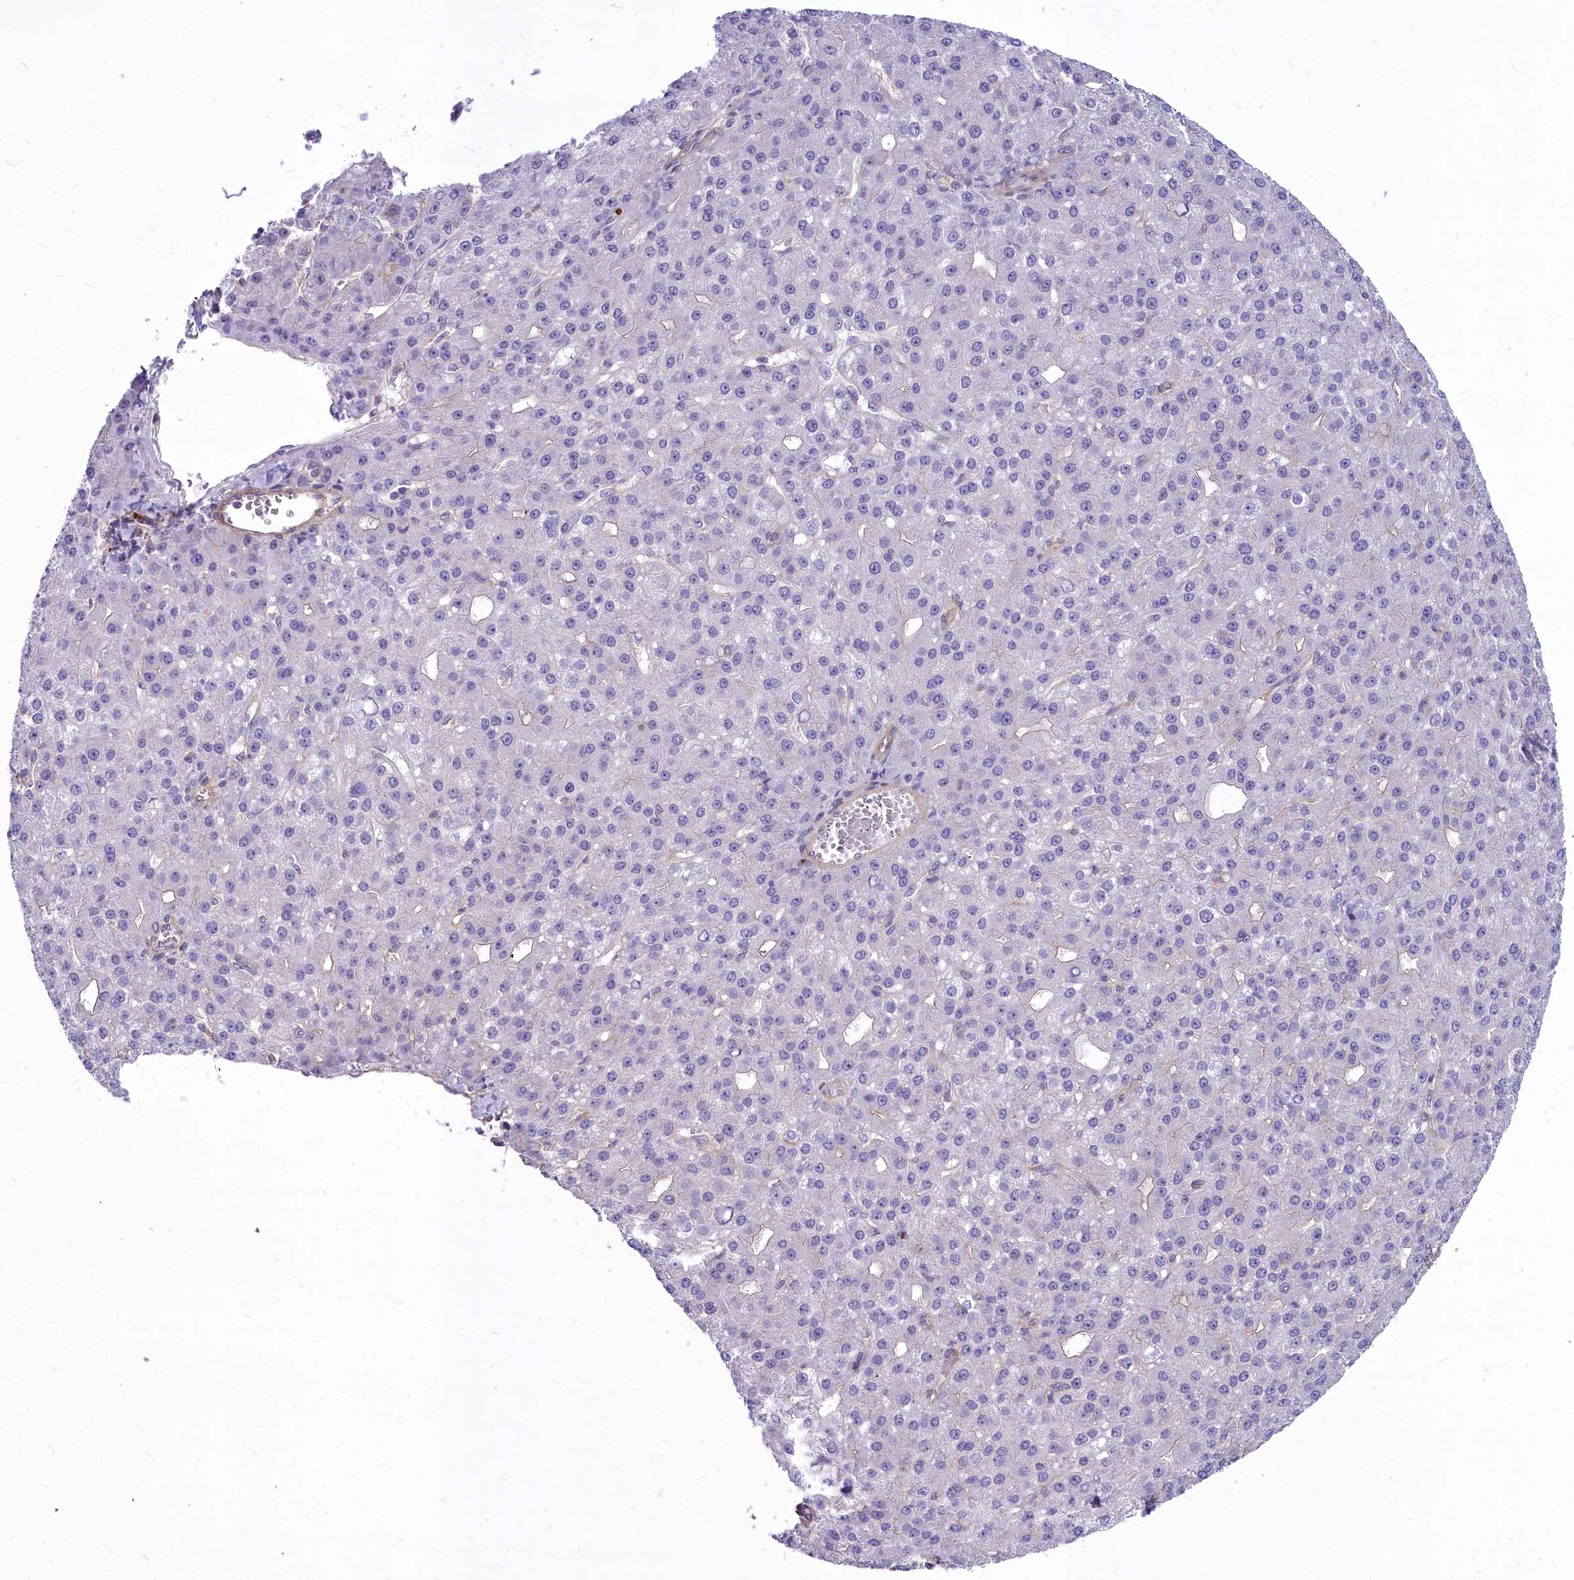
{"staining": {"intensity": "negative", "quantity": "none", "location": "none"}, "tissue": "liver cancer", "cell_type": "Tumor cells", "image_type": "cancer", "snomed": [{"axis": "morphology", "description": "Carcinoma, Hepatocellular, NOS"}, {"axis": "topography", "description": "Liver"}], "caption": "High magnification brightfield microscopy of liver cancer stained with DAB (3,3'-diaminobenzidine) (brown) and counterstained with hematoxylin (blue): tumor cells show no significant expression.", "gene": "HLA-DOA", "patient": {"sex": "male", "age": 67}}